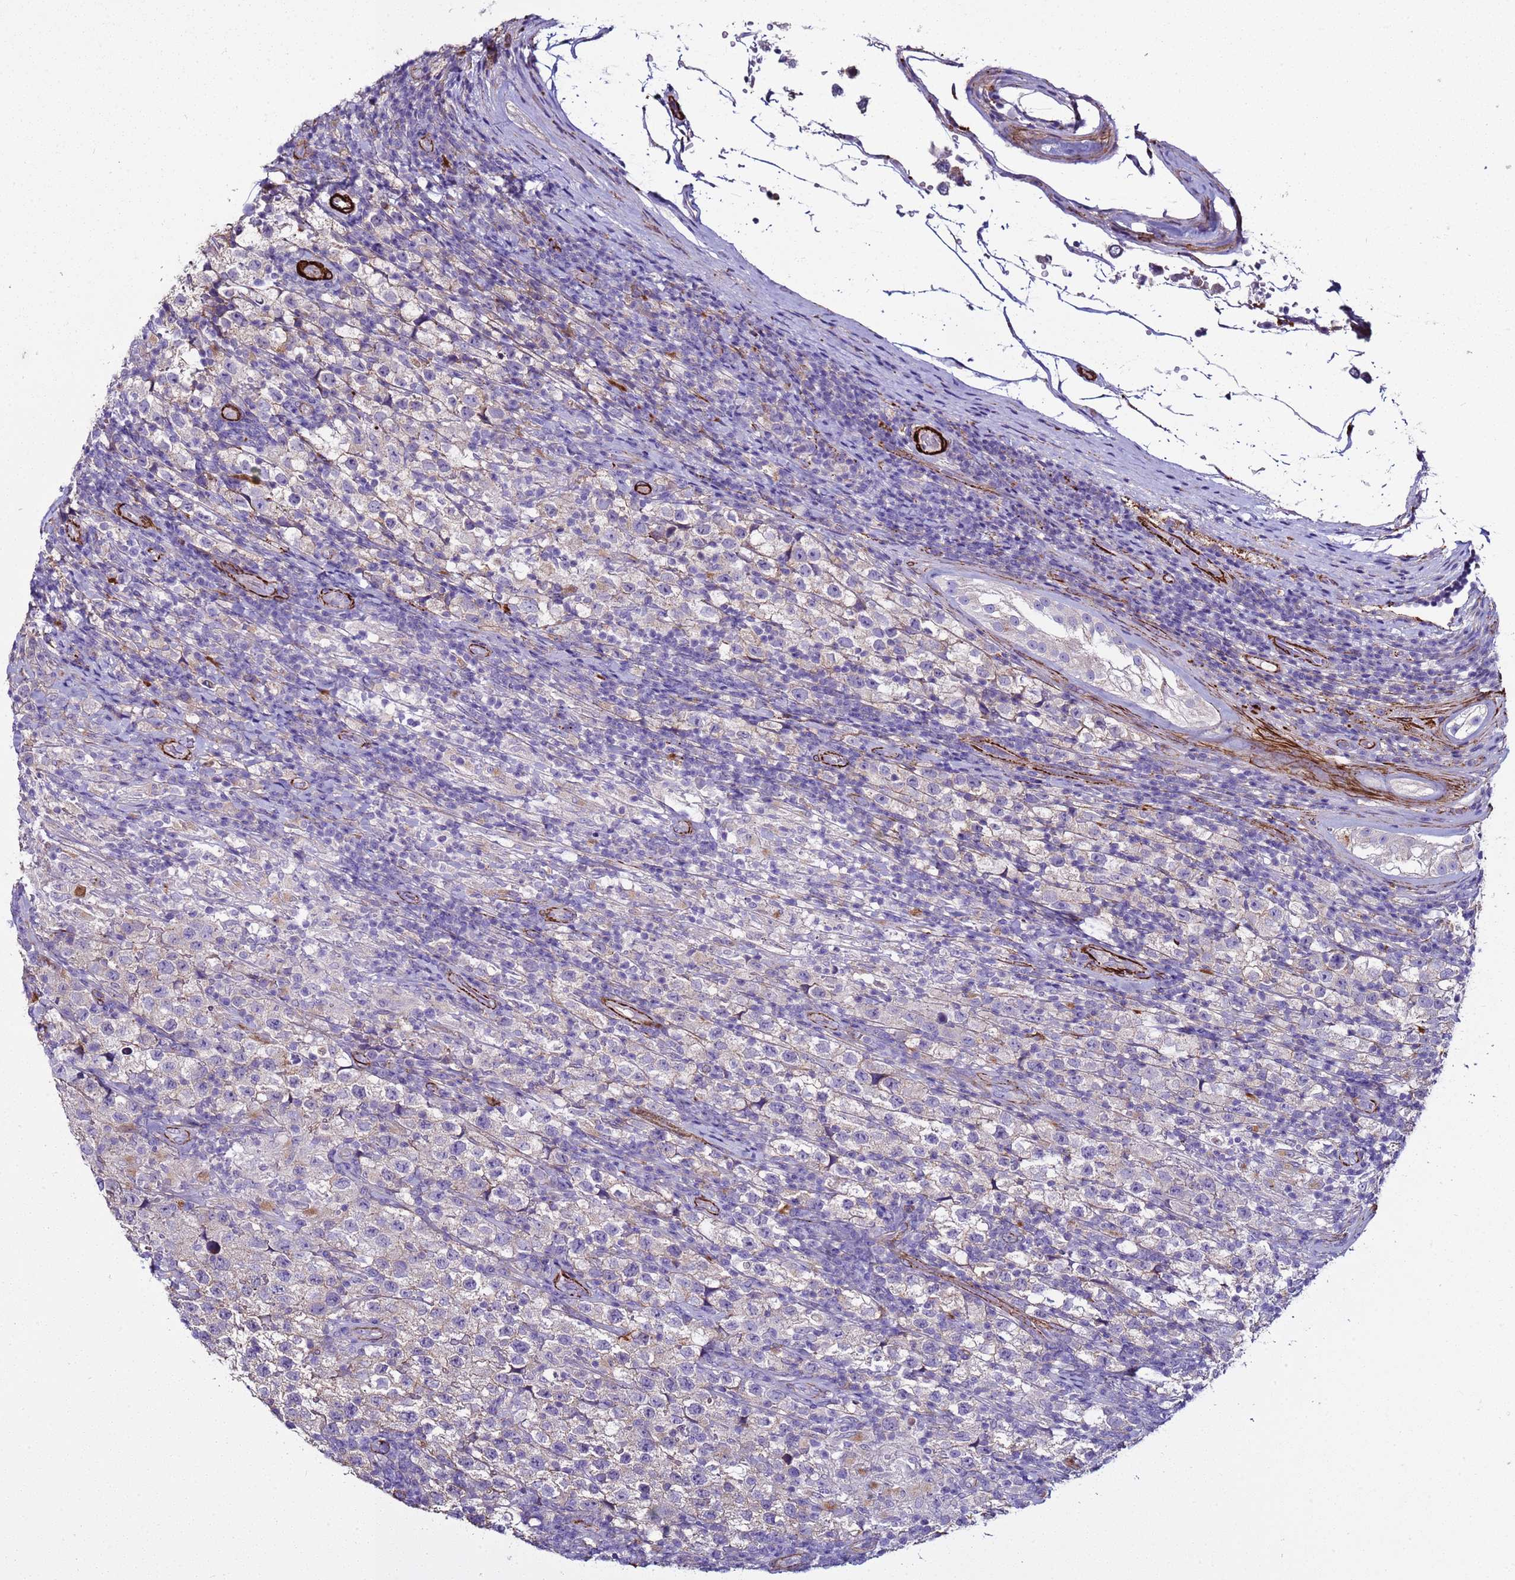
{"staining": {"intensity": "weak", "quantity": "<25%", "location": "cytoplasmic/membranous"}, "tissue": "testis cancer", "cell_type": "Tumor cells", "image_type": "cancer", "snomed": [{"axis": "morphology", "description": "Seminoma, NOS"}, {"axis": "morphology", "description": "Carcinoma, Embryonal, NOS"}, {"axis": "topography", "description": "Testis"}], "caption": "DAB (3,3'-diaminobenzidine) immunohistochemical staining of seminoma (testis) demonstrates no significant positivity in tumor cells. Nuclei are stained in blue.", "gene": "RABL2B", "patient": {"sex": "male", "age": 41}}